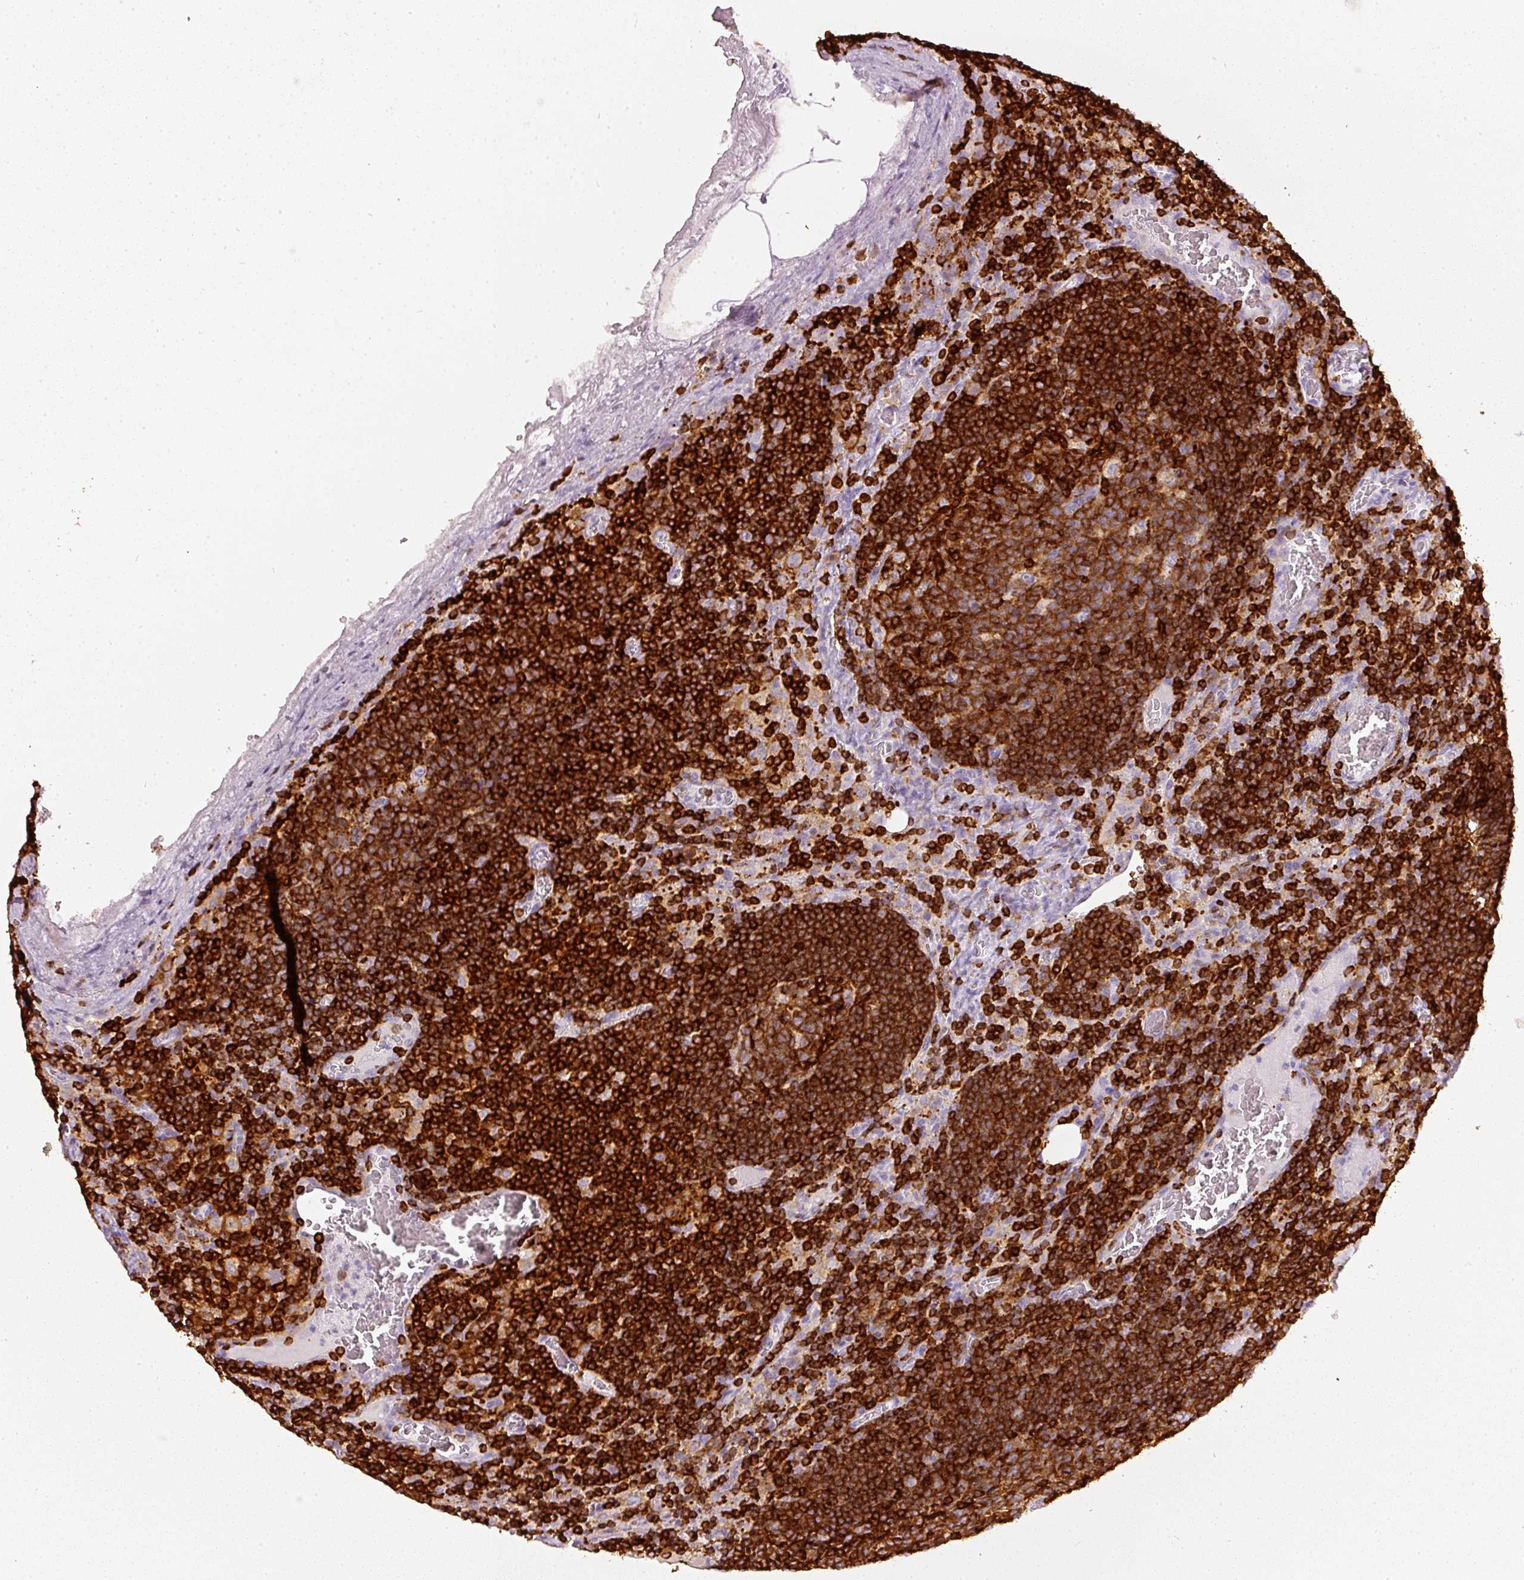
{"staining": {"intensity": "strong", "quantity": ">75%", "location": "cytoplasmic/membranous"}, "tissue": "lymph node", "cell_type": "Germinal center cells", "image_type": "normal", "snomed": [{"axis": "morphology", "description": "Normal tissue, NOS"}, {"axis": "topography", "description": "Lymph node"}], "caption": "Immunohistochemical staining of benign human lymph node exhibits high levels of strong cytoplasmic/membranous staining in about >75% of germinal center cells.", "gene": "EVL", "patient": {"sex": "male", "age": 50}}